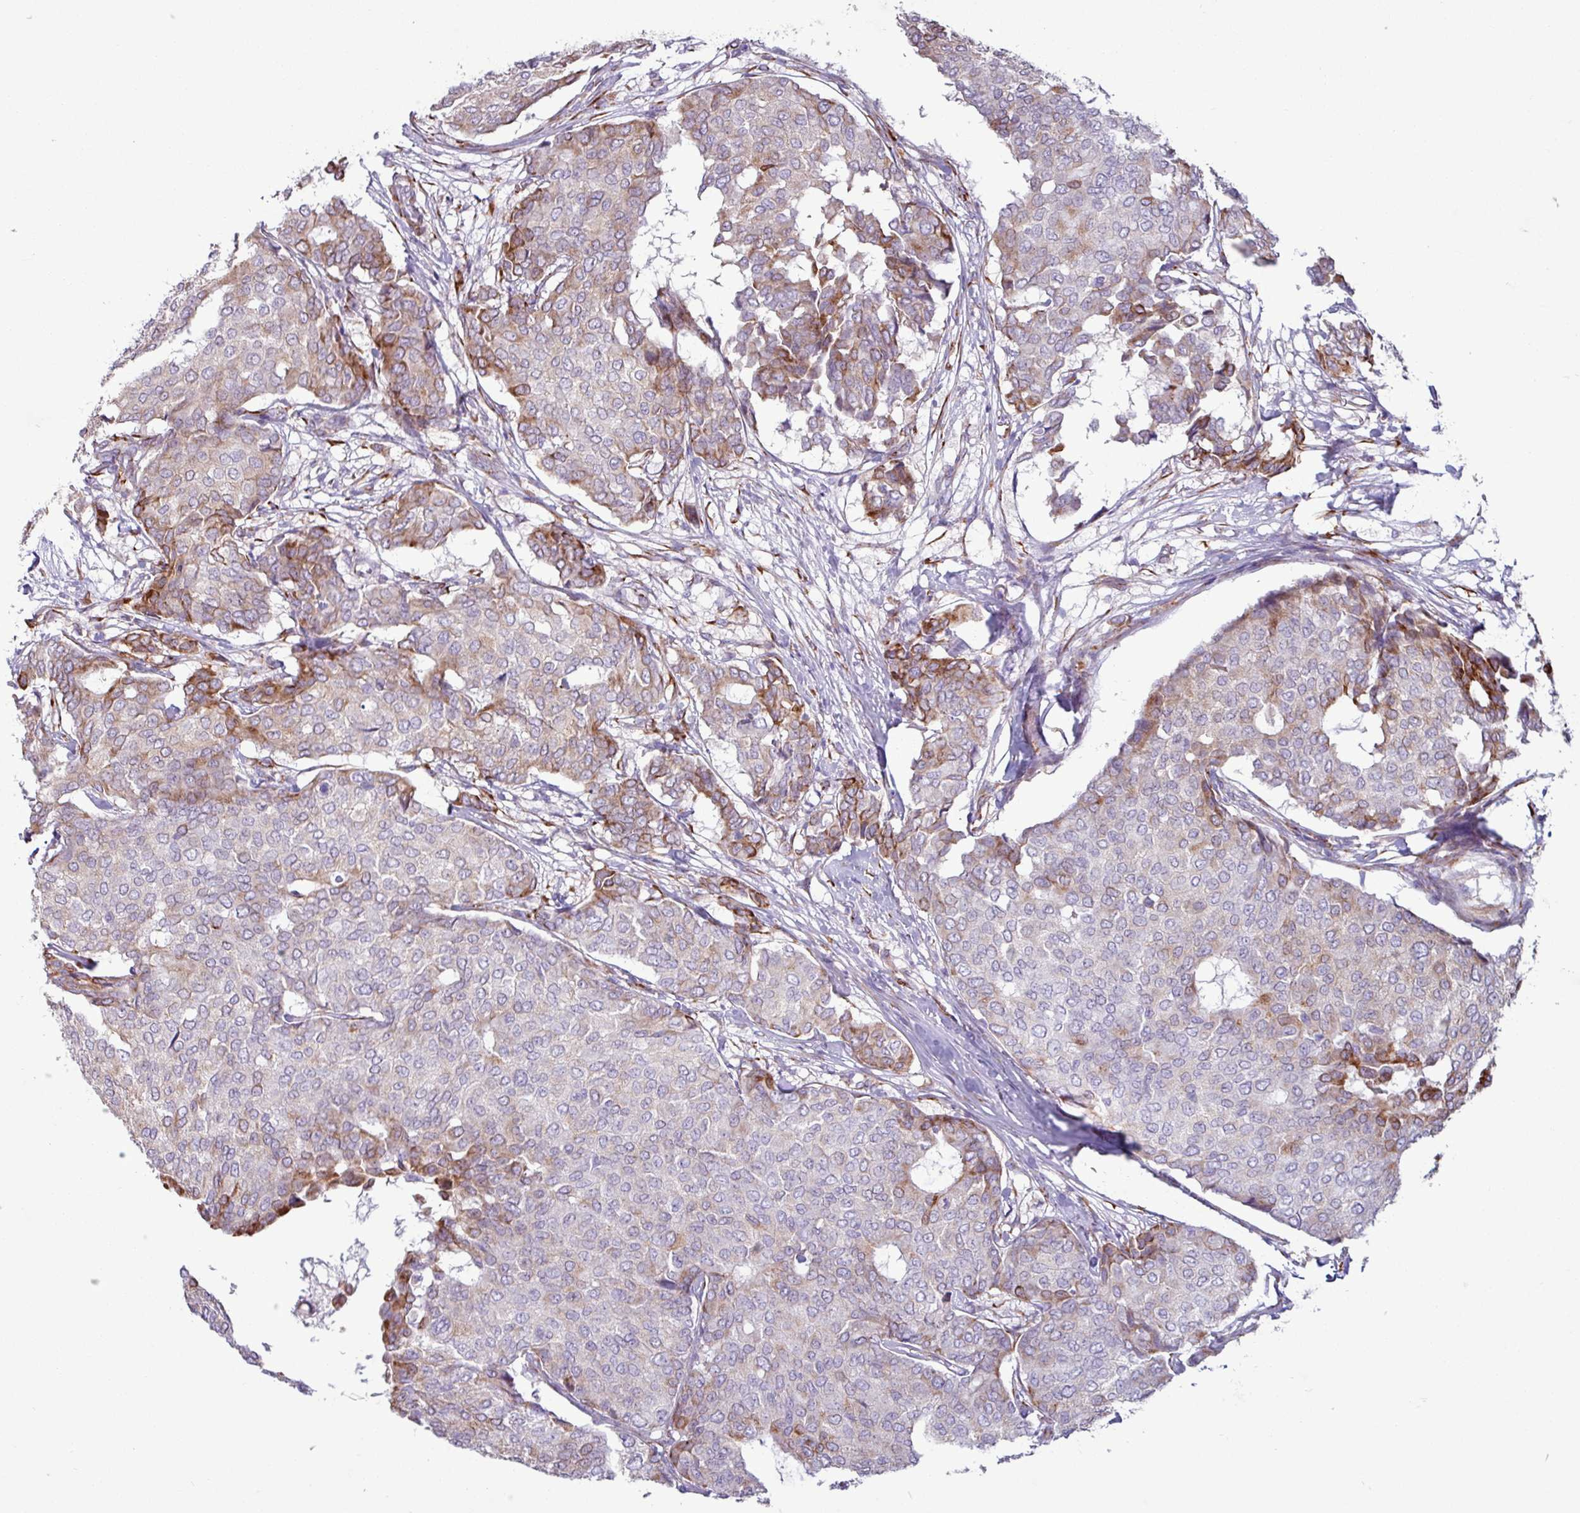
{"staining": {"intensity": "moderate", "quantity": "<25%", "location": "cytoplasmic/membranous"}, "tissue": "breast cancer", "cell_type": "Tumor cells", "image_type": "cancer", "snomed": [{"axis": "morphology", "description": "Duct carcinoma"}, {"axis": "topography", "description": "Breast"}], "caption": "Human breast cancer (infiltrating ductal carcinoma) stained for a protein (brown) displays moderate cytoplasmic/membranous positive expression in approximately <25% of tumor cells.", "gene": "PPP1R35", "patient": {"sex": "female", "age": 75}}